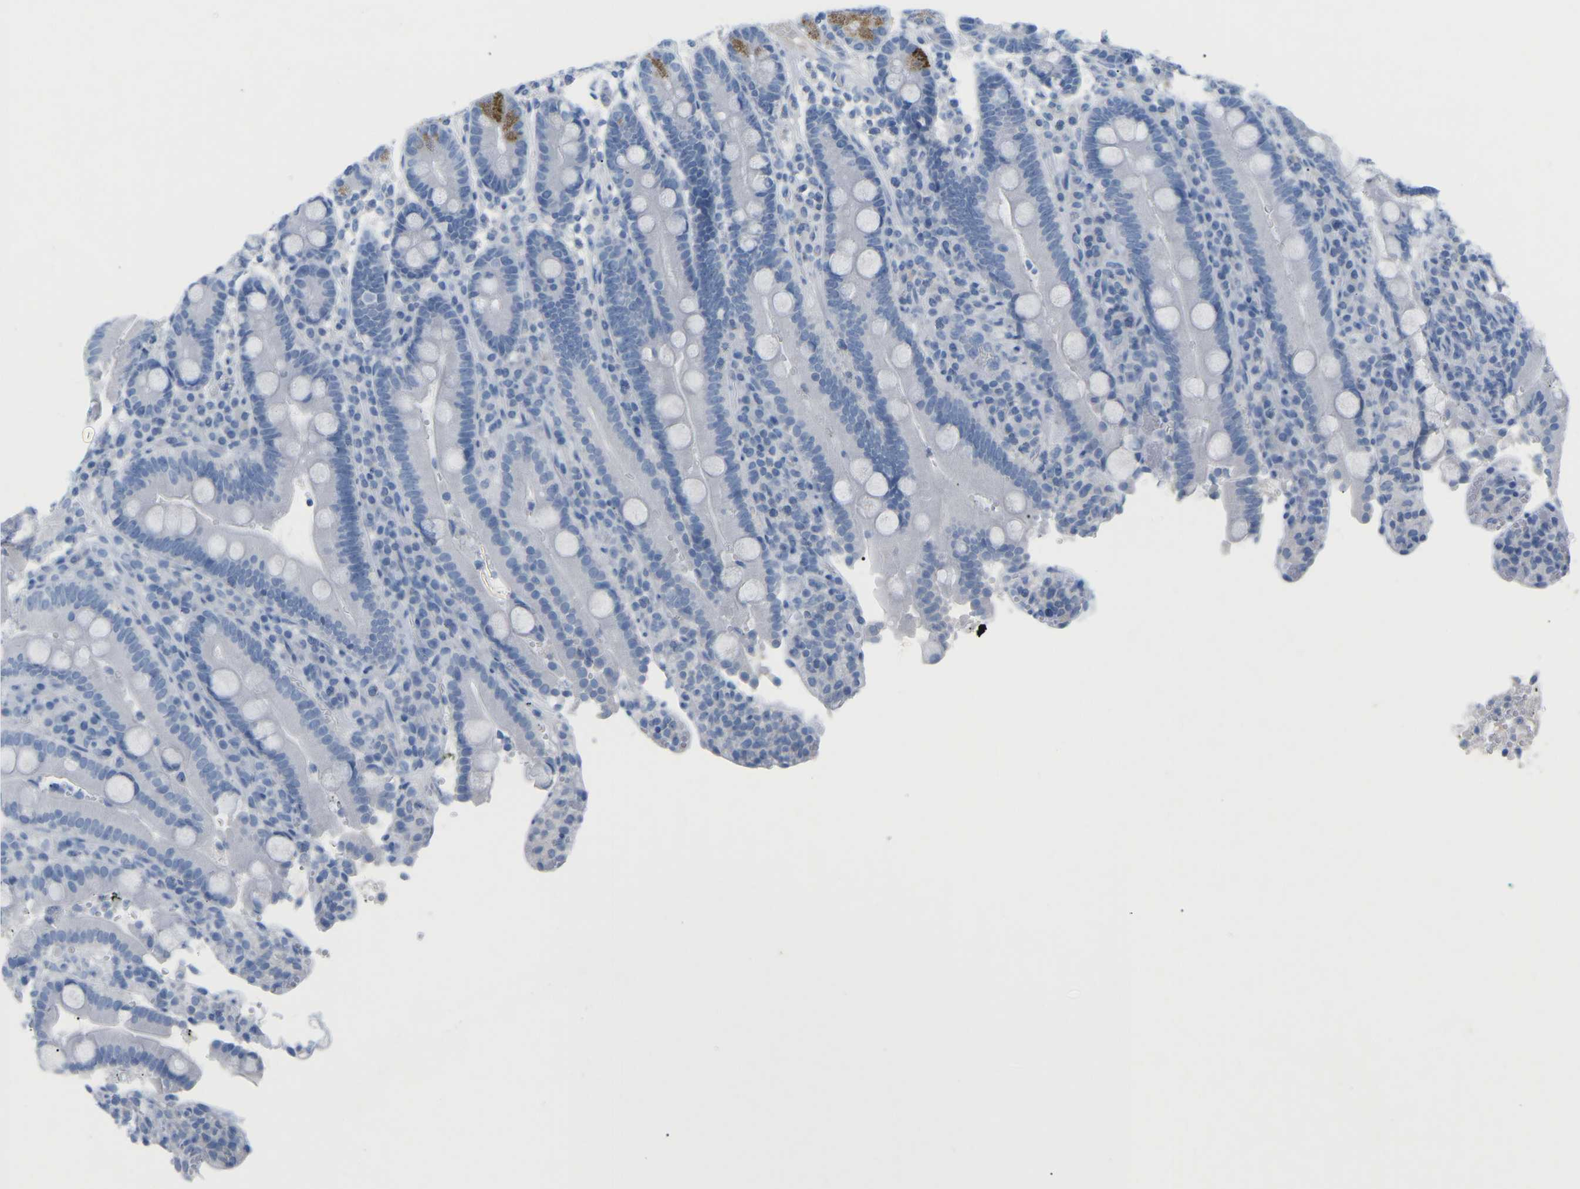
{"staining": {"intensity": "moderate", "quantity": "<25%", "location": "cytoplasmic/membranous"}, "tissue": "duodenum", "cell_type": "Glandular cells", "image_type": "normal", "snomed": [{"axis": "morphology", "description": "Normal tissue, NOS"}, {"axis": "topography", "description": "Small intestine, NOS"}], "caption": "This micrograph displays IHC staining of unremarkable human duodenum, with low moderate cytoplasmic/membranous positivity in approximately <25% of glandular cells.", "gene": "HBG2", "patient": {"sex": "female", "age": 71}}